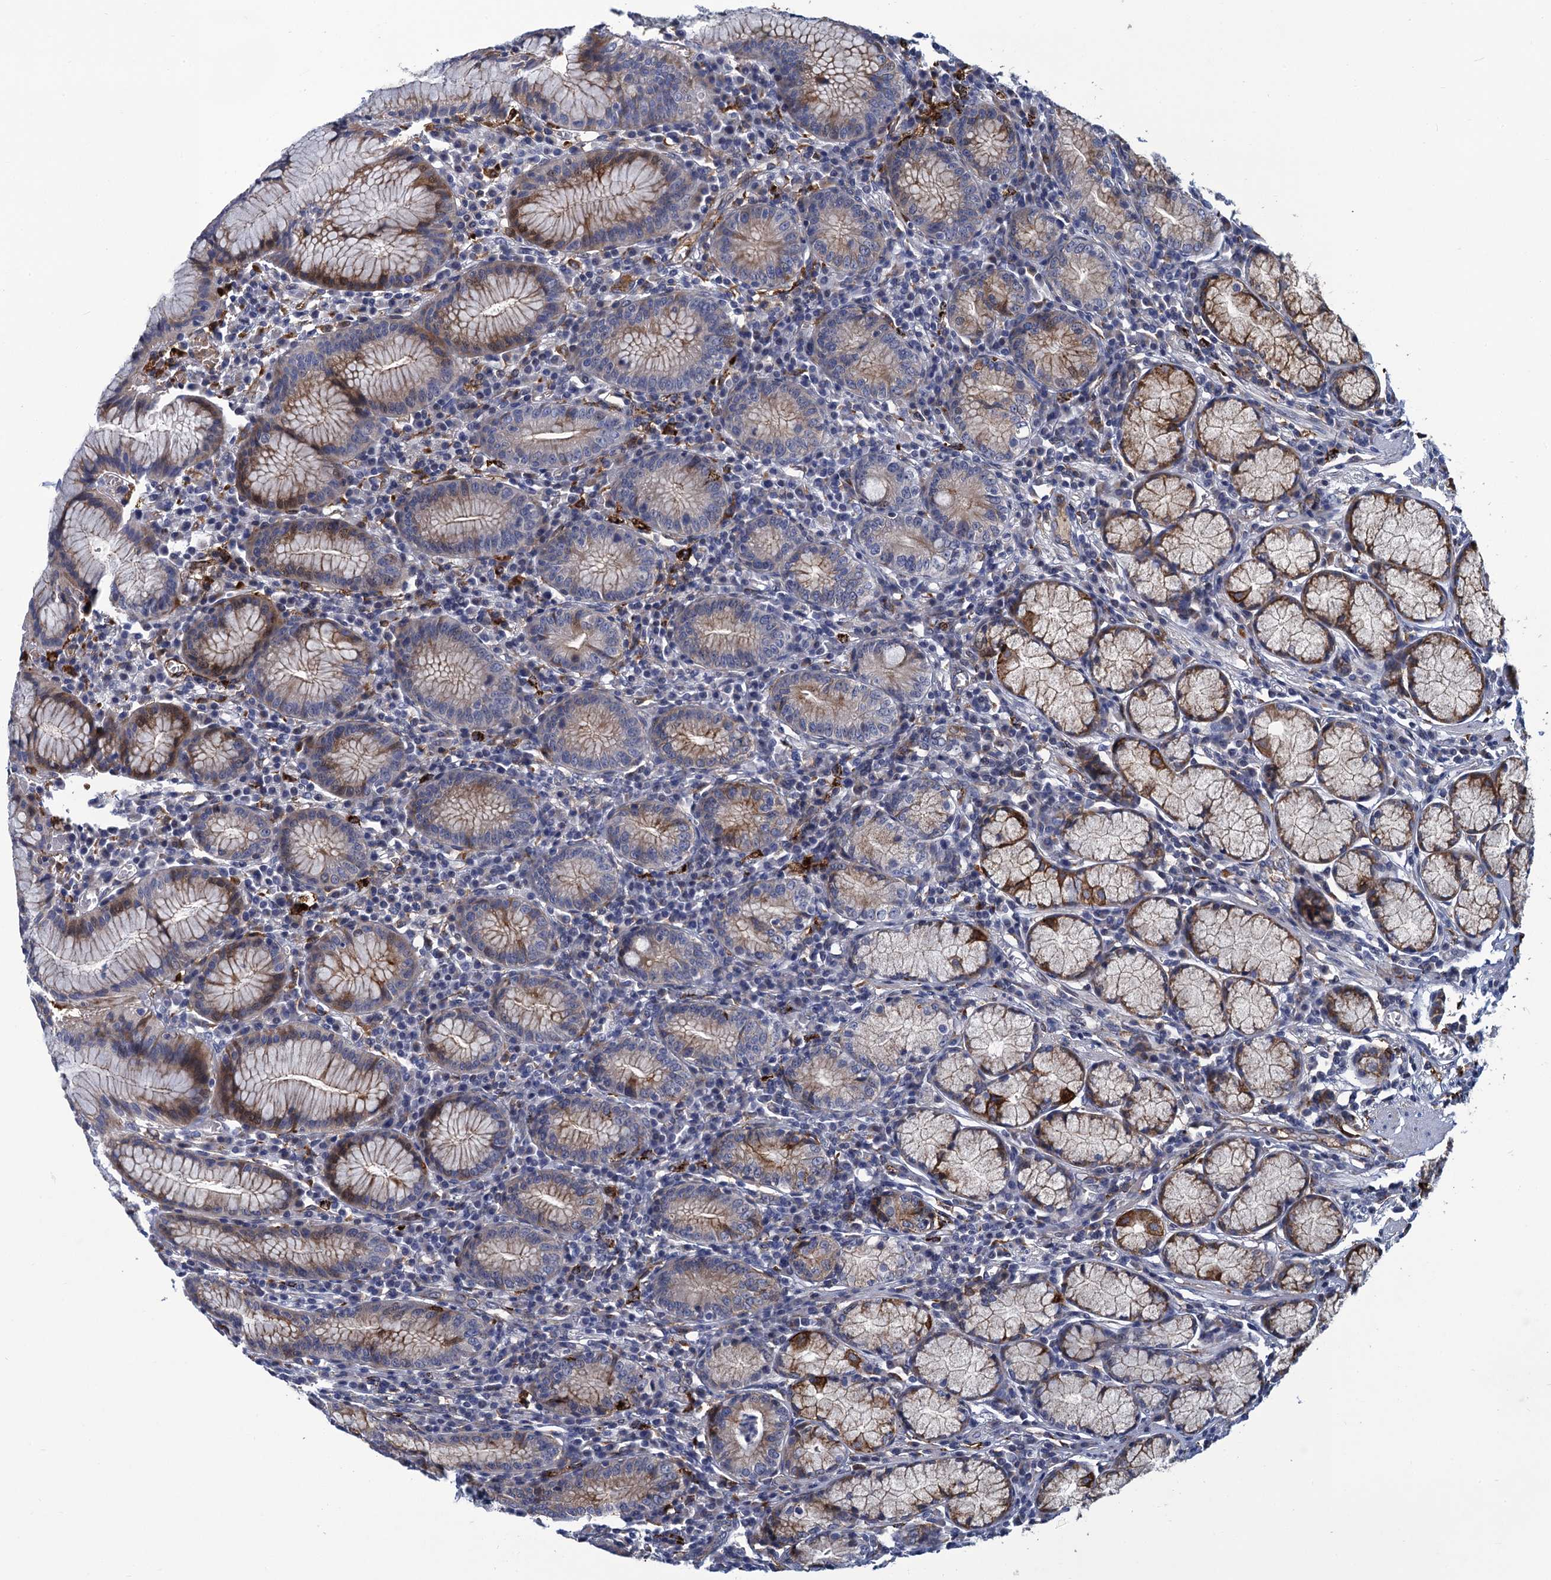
{"staining": {"intensity": "moderate", "quantity": "25%-75%", "location": "cytoplasmic/membranous"}, "tissue": "stomach", "cell_type": "Glandular cells", "image_type": "normal", "snomed": [{"axis": "morphology", "description": "Normal tissue, NOS"}, {"axis": "topography", "description": "Stomach"}], "caption": "IHC histopathology image of benign human stomach stained for a protein (brown), which shows medium levels of moderate cytoplasmic/membranous expression in about 25%-75% of glandular cells.", "gene": "DNHD1", "patient": {"sex": "male", "age": 55}}